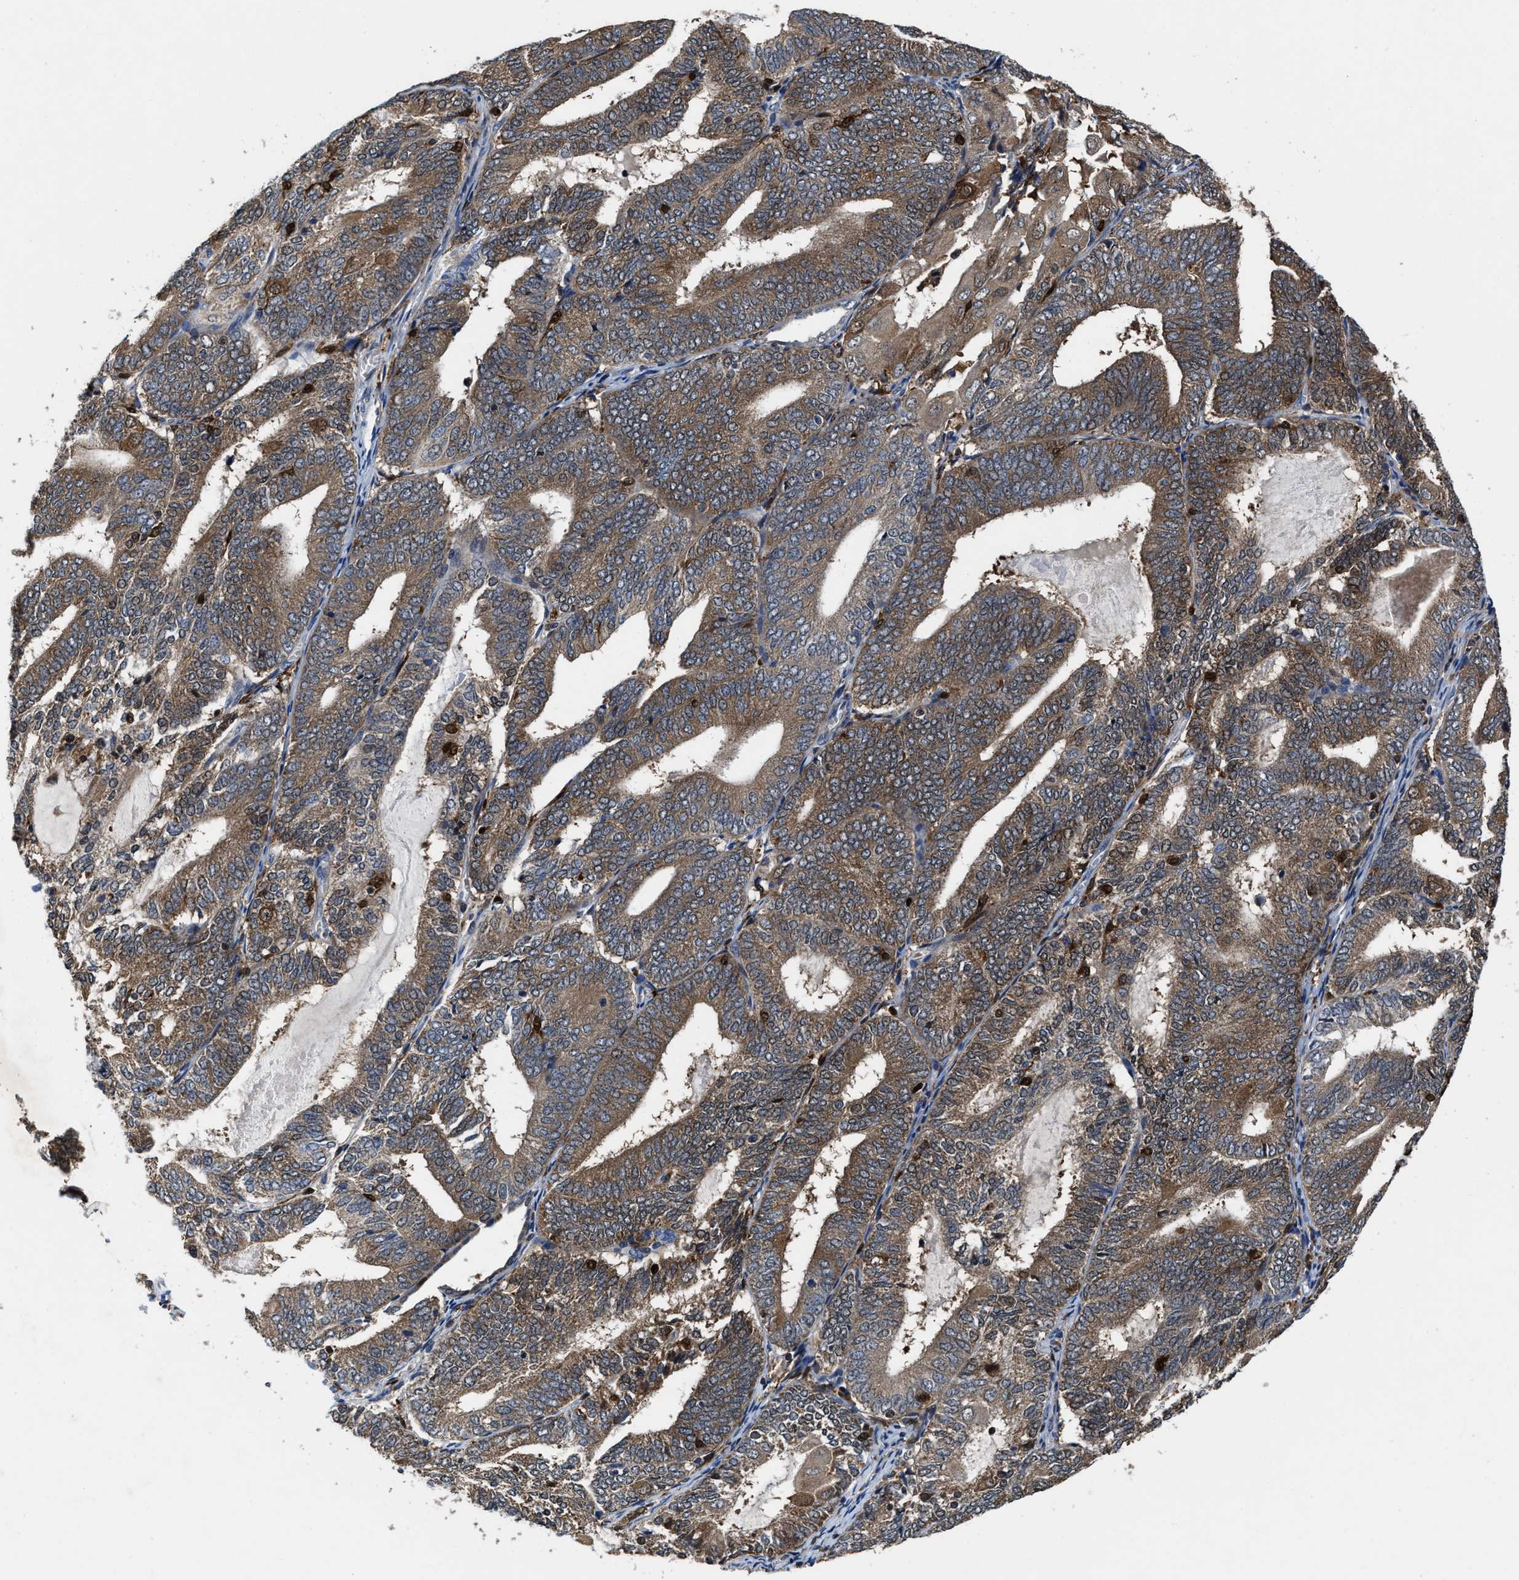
{"staining": {"intensity": "moderate", "quantity": ">75%", "location": "cytoplasmic/membranous"}, "tissue": "endometrial cancer", "cell_type": "Tumor cells", "image_type": "cancer", "snomed": [{"axis": "morphology", "description": "Adenocarcinoma, NOS"}, {"axis": "topography", "description": "Endometrium"}], "caption": "Protein staining of endometrial adenocarcinoma tissue demonstrates moderate cytoplasmic/membranous staining in about >75% of tumor cells.", "gene": "RGS10", "patient": {"sex": "female", "age": 81}}